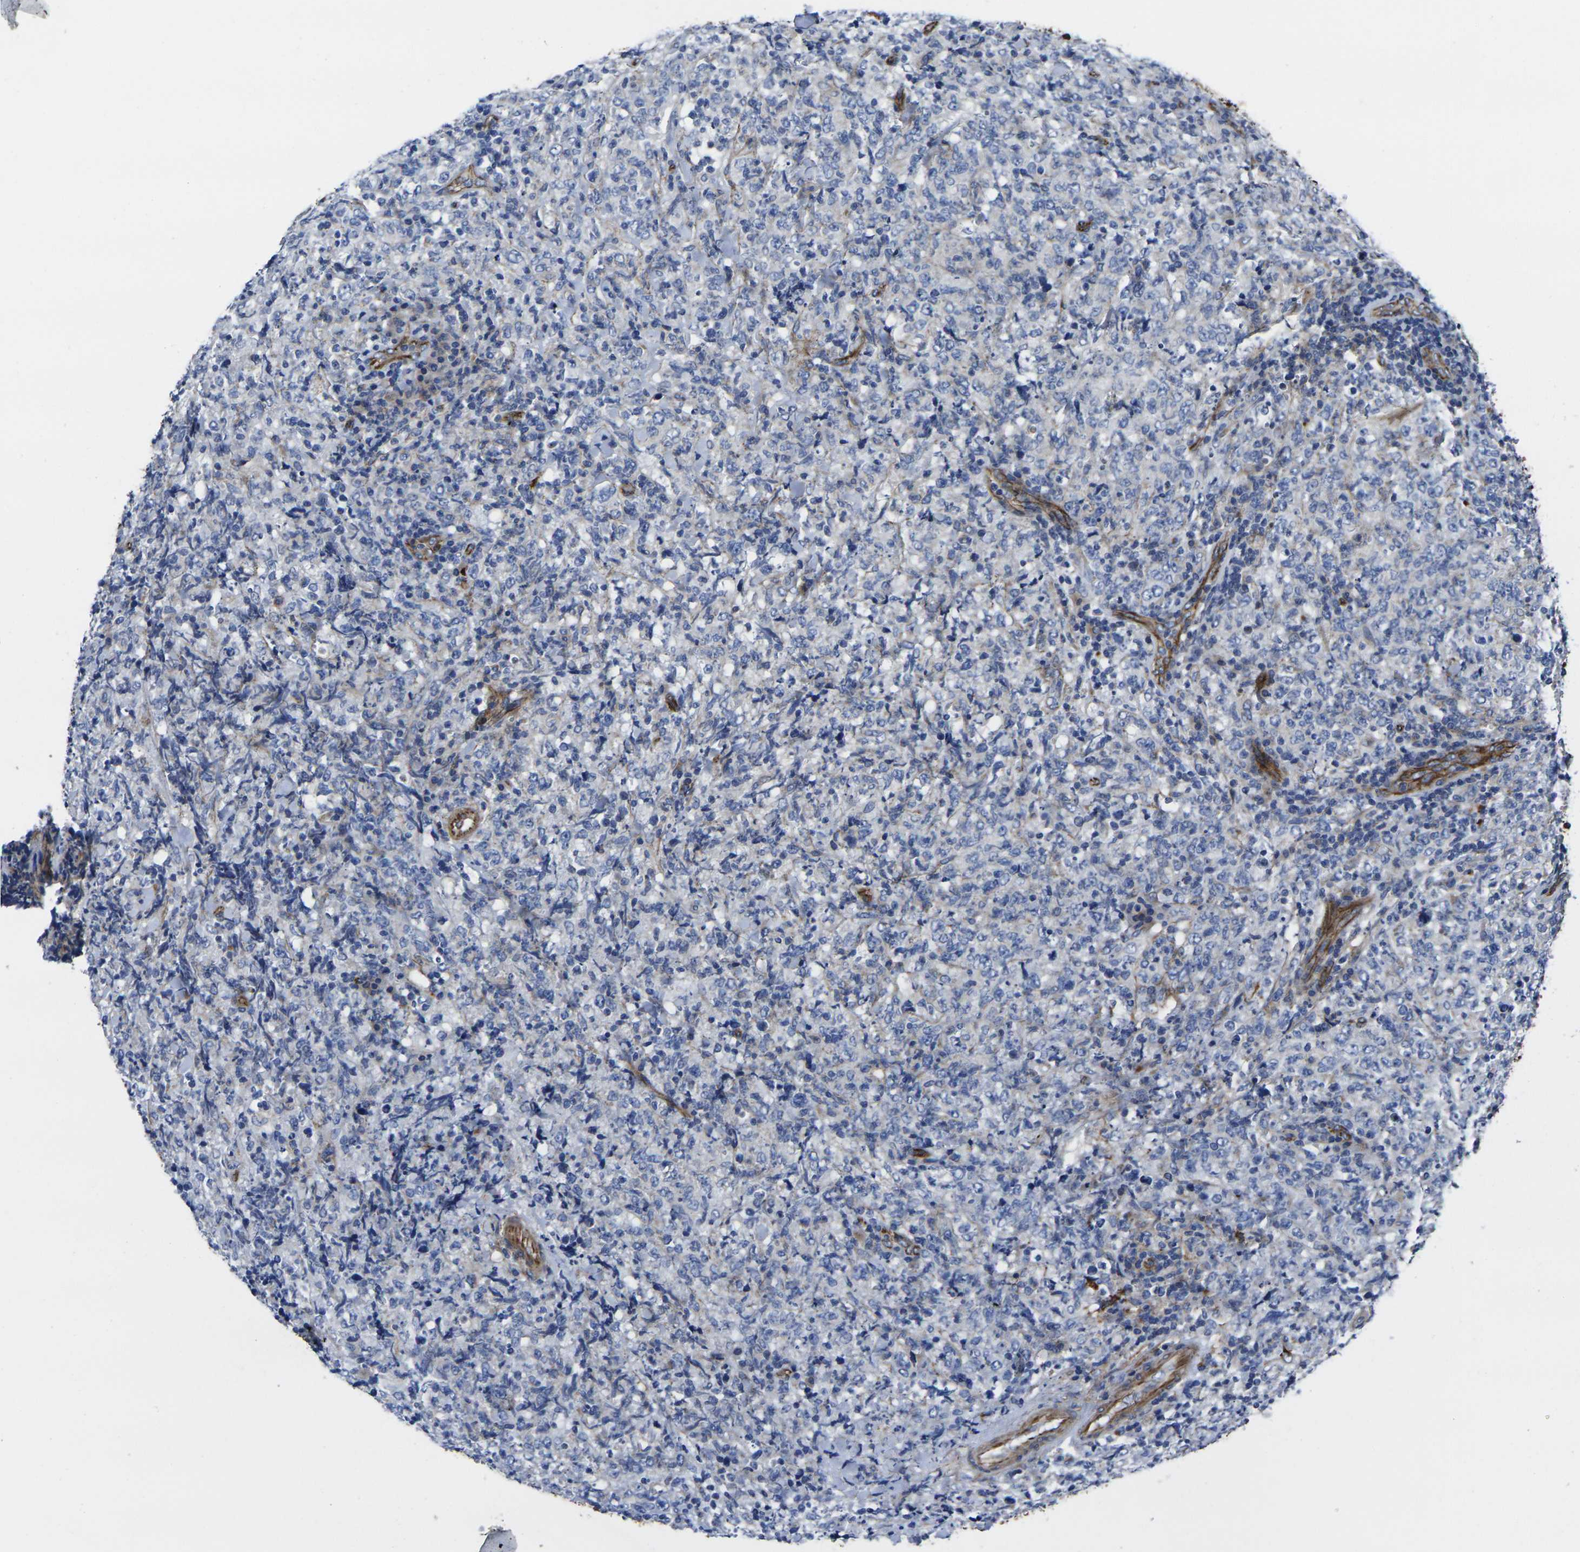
{"staining": {"intensity": "negative", "quantity": "none", "location": "none"}, "tissue": "lymphoma", "cell_type": "Tumor cells", "image_type": "cancer", "snomed": [{"axis": "morphology", "description": "Malignant lymphoma, non-Hodgkin's type, High grade"}, {"axis": "topography", "description": "Tonsil"}], "caption": "This is a micrograph of immunohistochemistry (IHC) staining of lymphoma, which shows no staining in tumor cells.", "gene": "NUMB", "patient": {"sex": "female", "age": 36}}